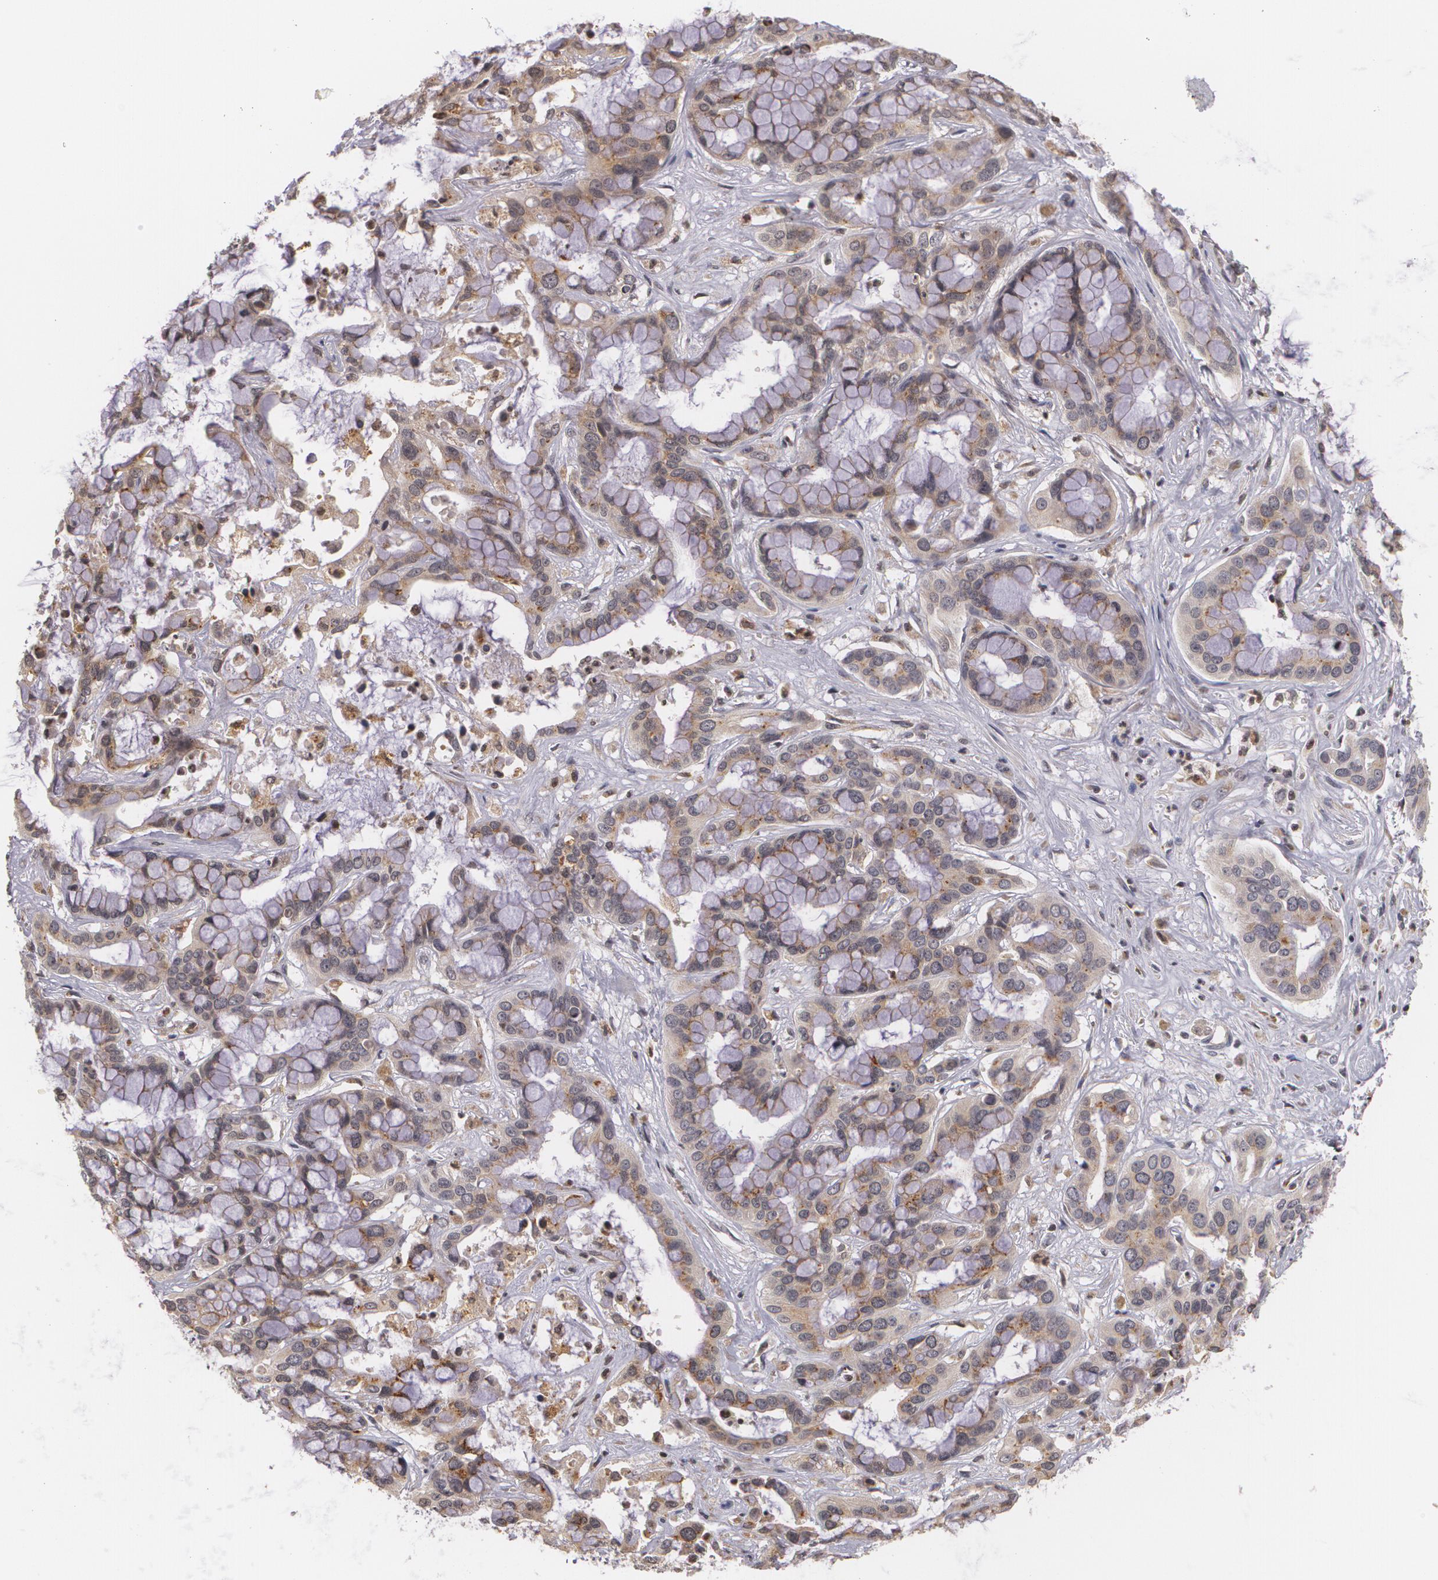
{"staining": {"intensity": "weak", "quantity": ">75%", "location": "cytoplasmic/membranous"}, "tissue": "liver cancer", "cell_type": "Tumor cells", "image_type": "cancer", "snomed": [{"axis": "morphology", "description": "Cholangiocarcinoma"}, {"axis": "topography", "description": "Liver"}], "caption": "Protein staining exhibits weak cytoplasmic/membranous positivity in about >75% of tumor cells in cholangiocarcinoma (liver).", "gene": "VAV3", "patient": {"sex": "female", "age": 65}}